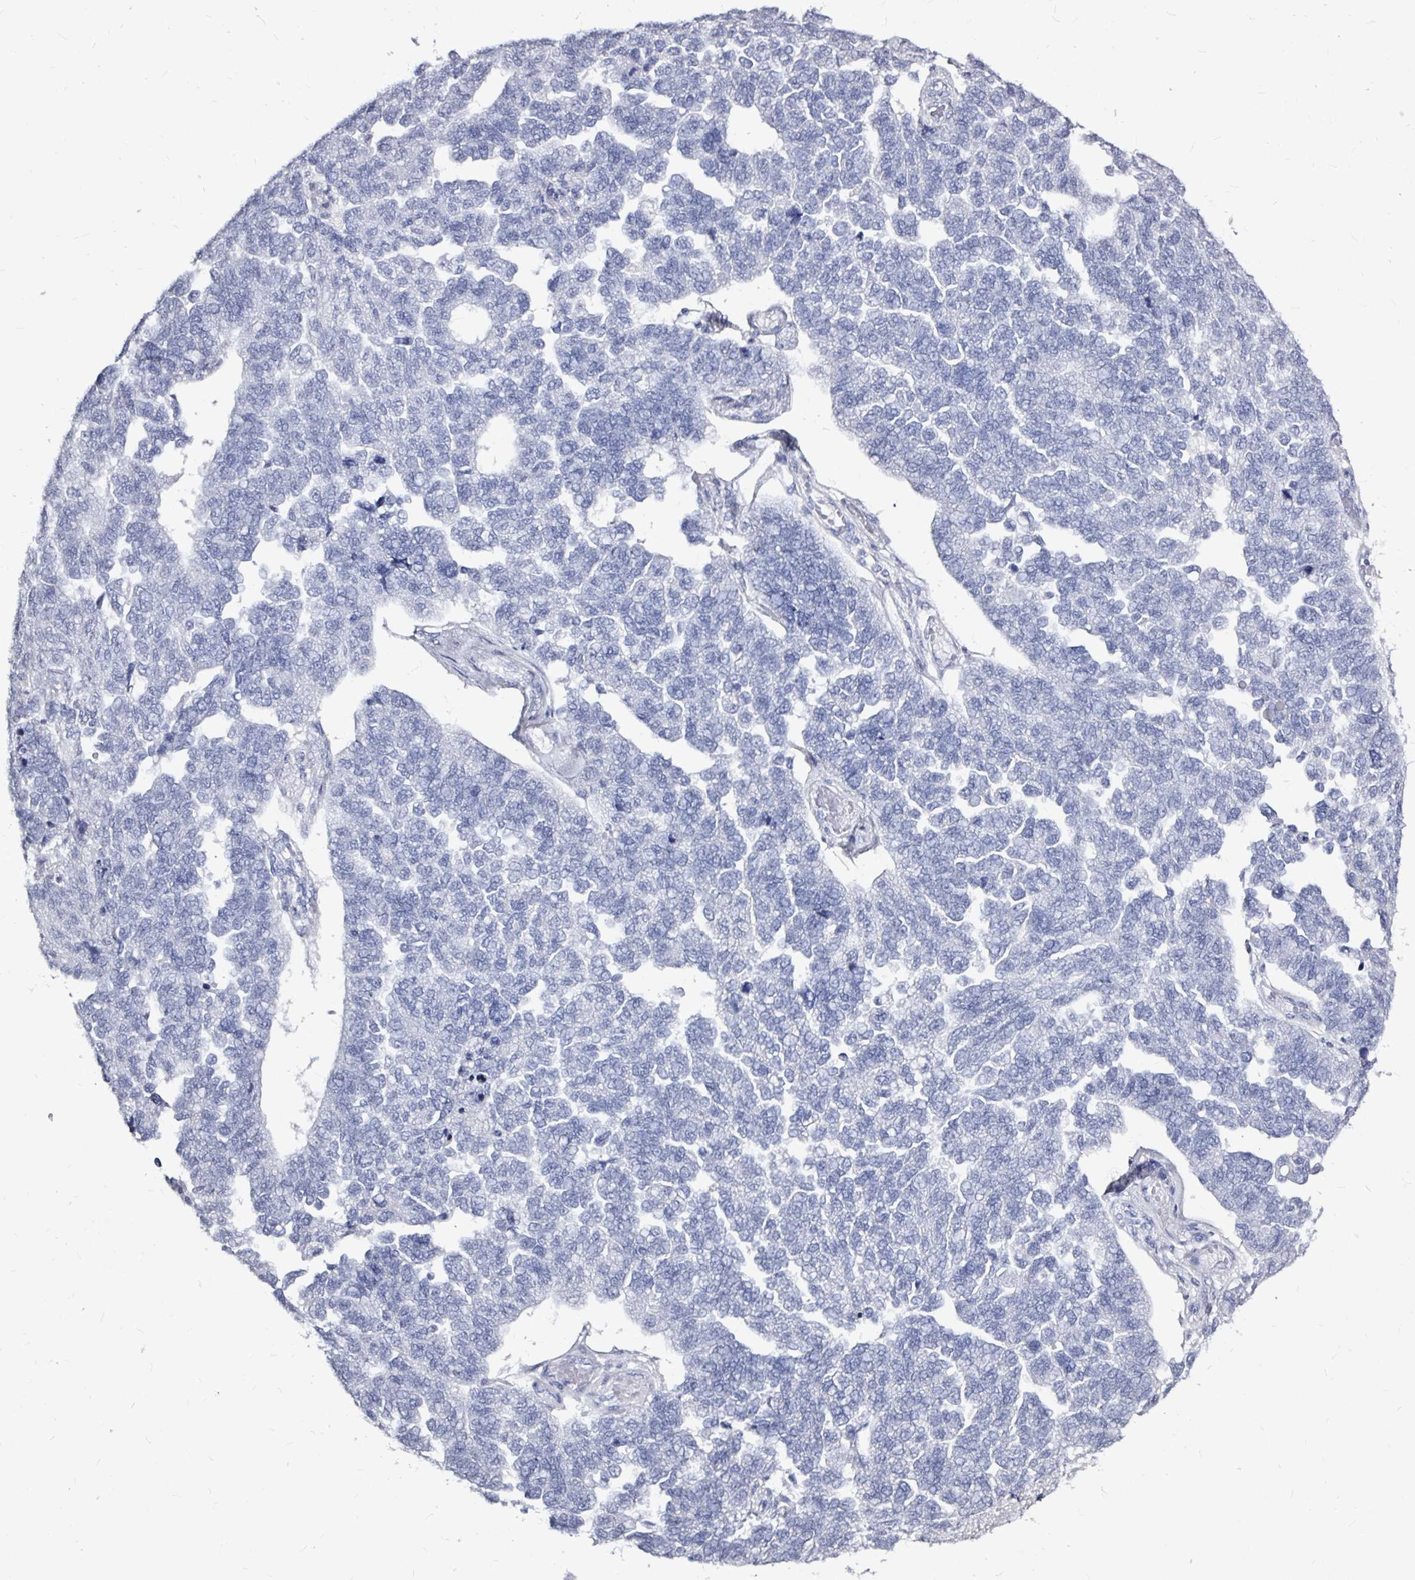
{"staining": {"intensity": "negative", "quantity": "none", "location": "none"}, "tissue": "ovarian cancer", "cell_type": "Tumor cells", "image_type": "cancer", "snomed": [{"axis": "morphology", "description": "Cystadenocarcinoma, serous, NOS"}, {"axis": "topography", "description": "Ovary"}], "caption": "Protein analysis of ovarian cancer (serous cystadenocarcinoma) reveals no significant positivity in tumor cells. Nuclei are stained in blue.", "gene": "LUZP4", "patient": {"sex": "female", "age": 64}}